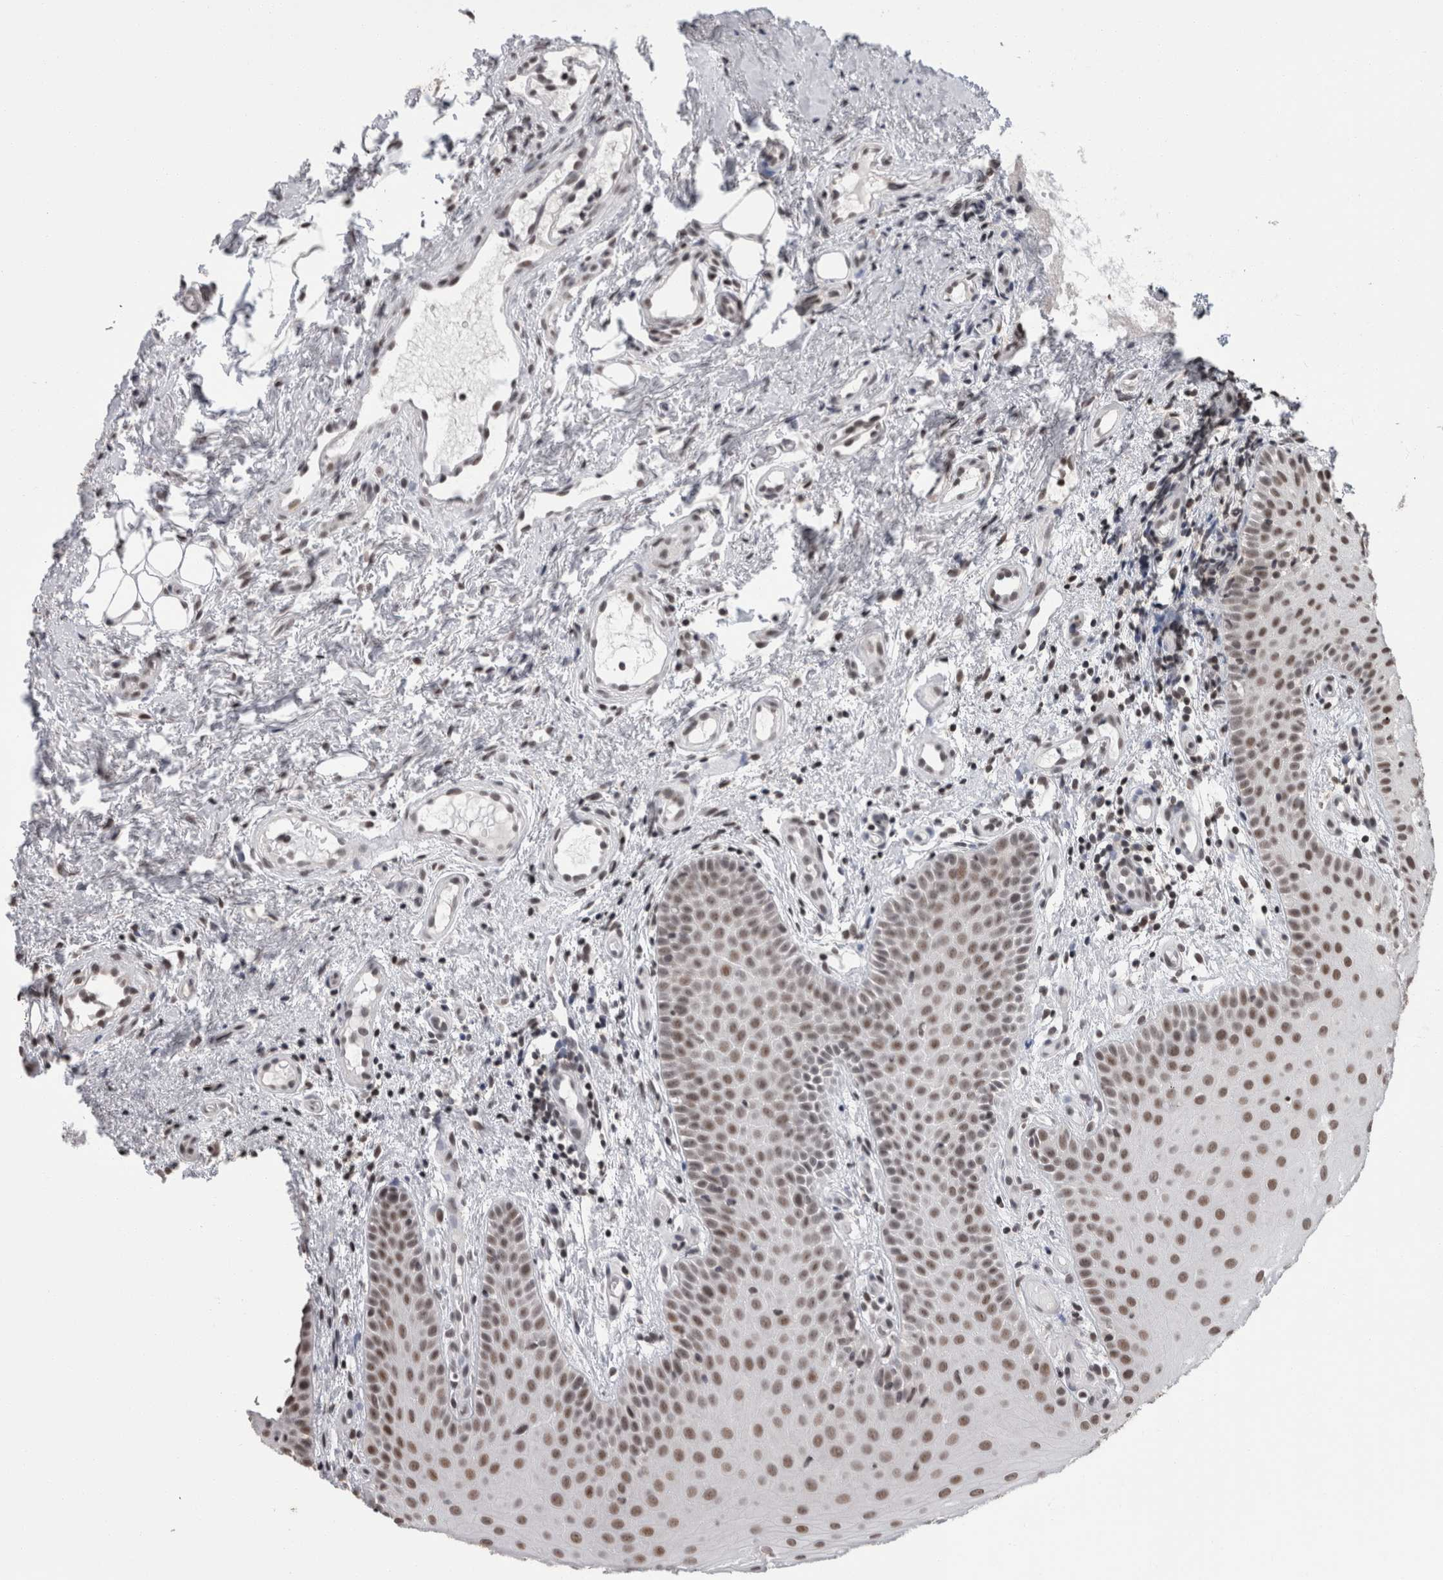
{"staining": {"intensity": "moderate", "quantity": ">75%", "location": "nuclear"}, "tissue": "oral mucosa", "cell_type": "Squamous epithelial cells", "image_type": "normal", "snomed": [{"axis": "morphology", "description": "Normal tissue, NOS"}, {"axis": "topography", "description": "Oral tissue"}], "caption": "IHC of benign oral mucosa reveals medium levels of moderate nuclear staining in about >75% of squamous epithelial cells.", "gene": "ZBTB11", "patient": {"sex": "male", "age": 60}}